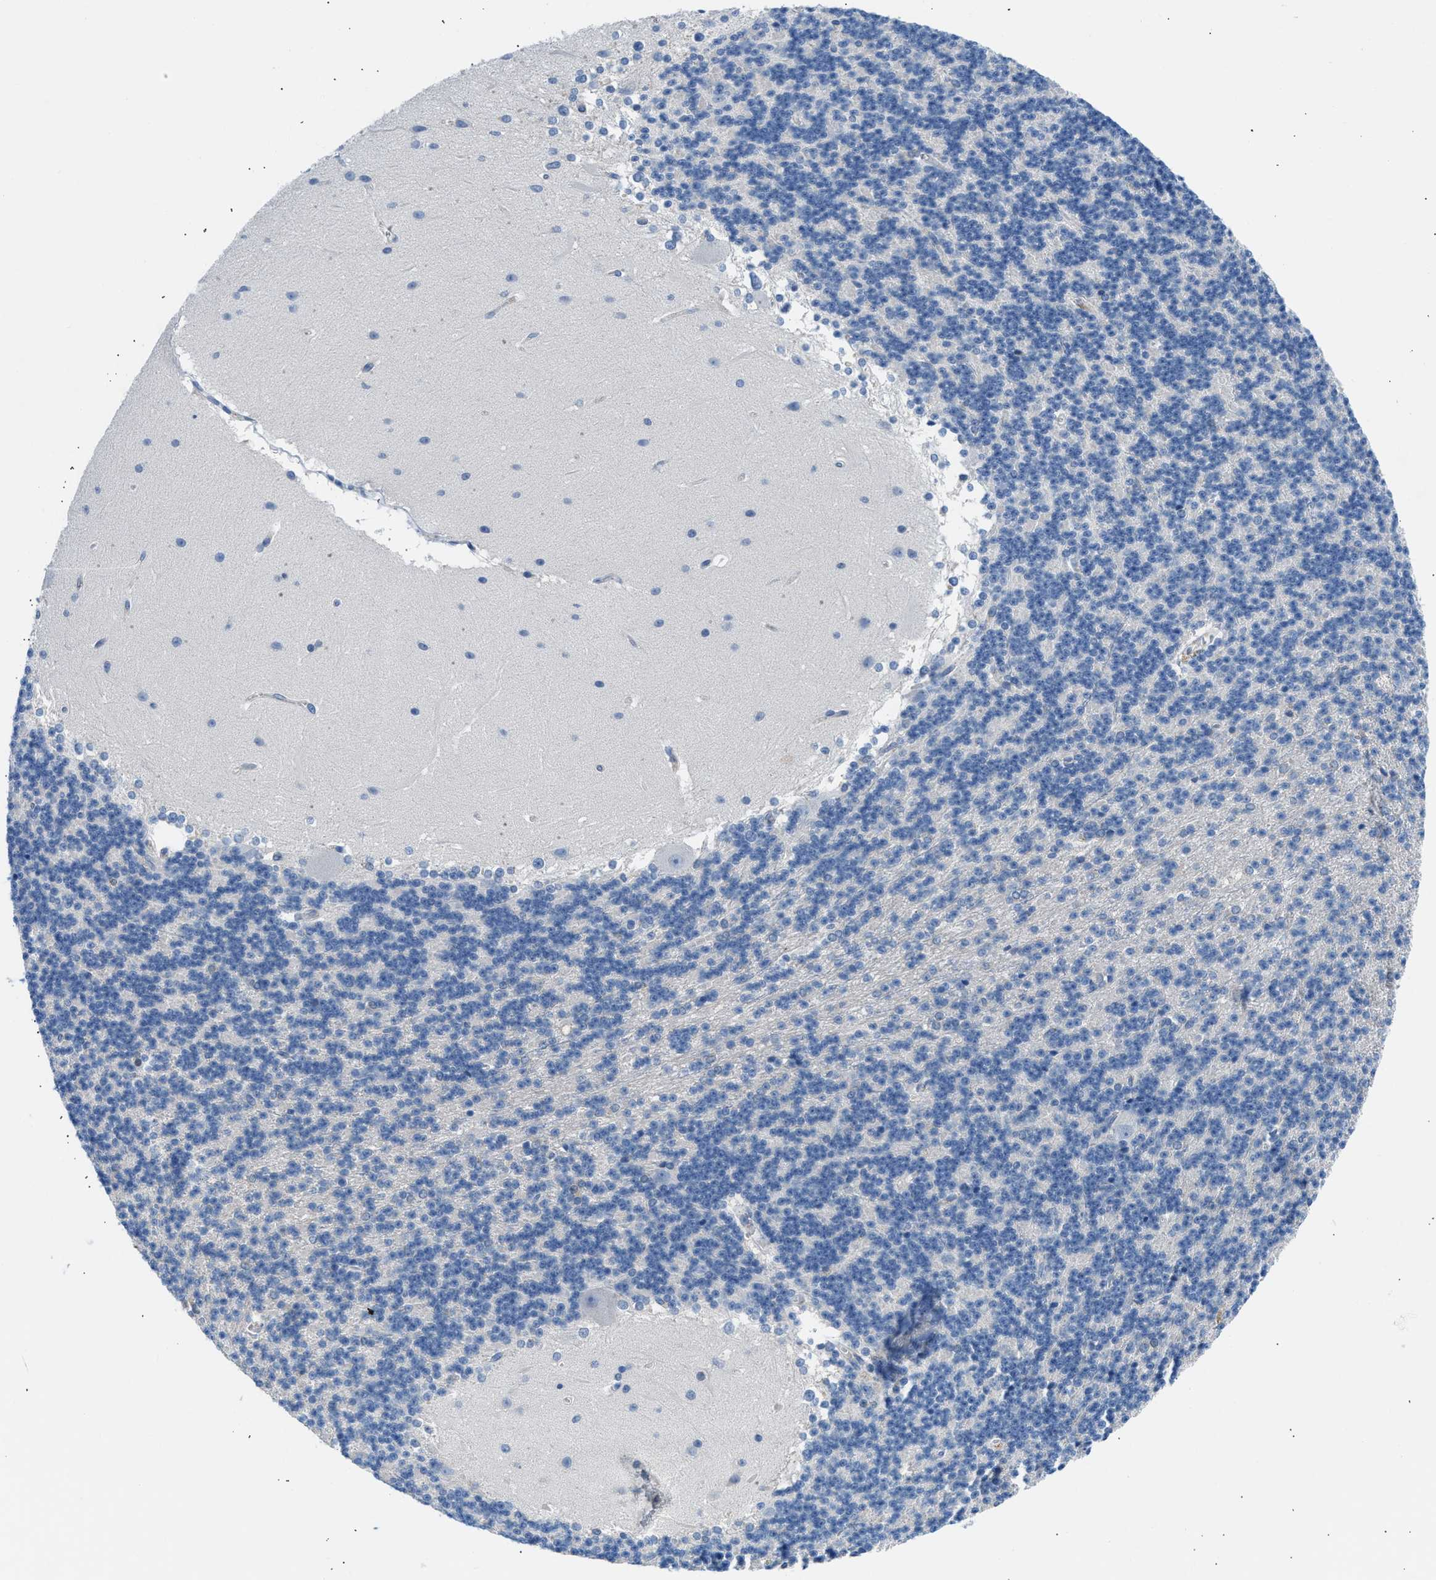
{"staining": {"intensity": "negative", "quantity": "none", "location": "none"}, "tissue": "cerebellum", "cell_type": "Cells in granular layer", "image_type": "normal", "snomed": [{"axis": "morphology", "description": "Normal tissue, NOS"}, {"axis": "topography", "description": "Cerebellum"}], "caption": "Immunohistochemical staining of benign cerebellum exhibits no significant staining in cells in granular layer.", "gene": "BNC2", "patient": {"sex": "female", "age": 19}}